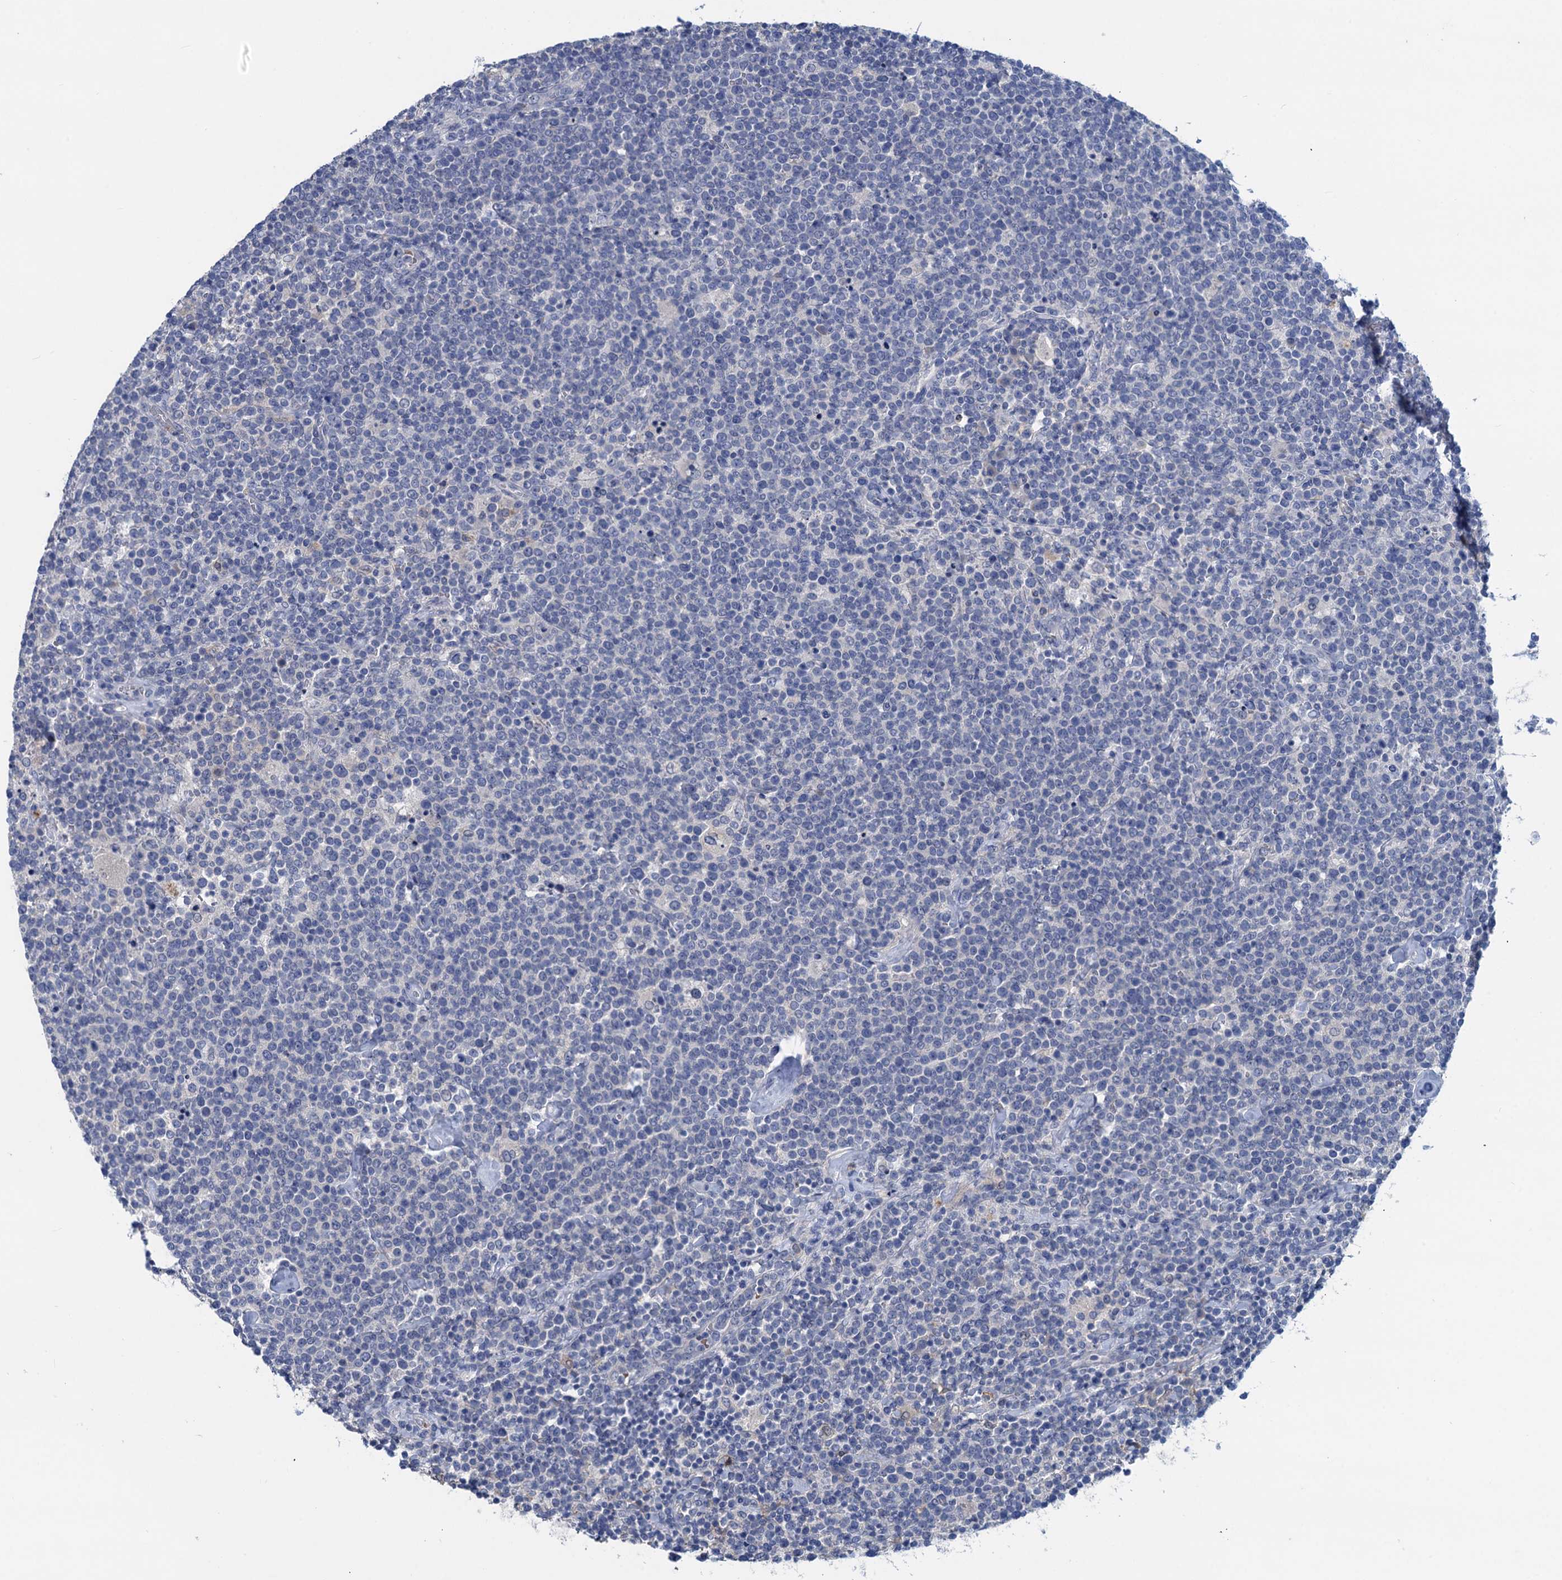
{"staining": {"intensity": "negative", "quantity": "none", "location": "none"}, "tissue": "lymphoma", "cell_type": "Tumor cells", "image_type": "cancer", "snomed": [{"axis": "morphology", "description": "Malignant lymphoma, non-Hodgkin's type, High grade"}, {"axis": "topography", "description": "Lymph node"}], "caption": "High power microscopy image of an immunohistochemistry (IHC) photomicrograph of lymphoma, revealing no significant expression in tumor cells.", "gene": "RTKN2", "patient": {"sex": "male", "age": 61}}